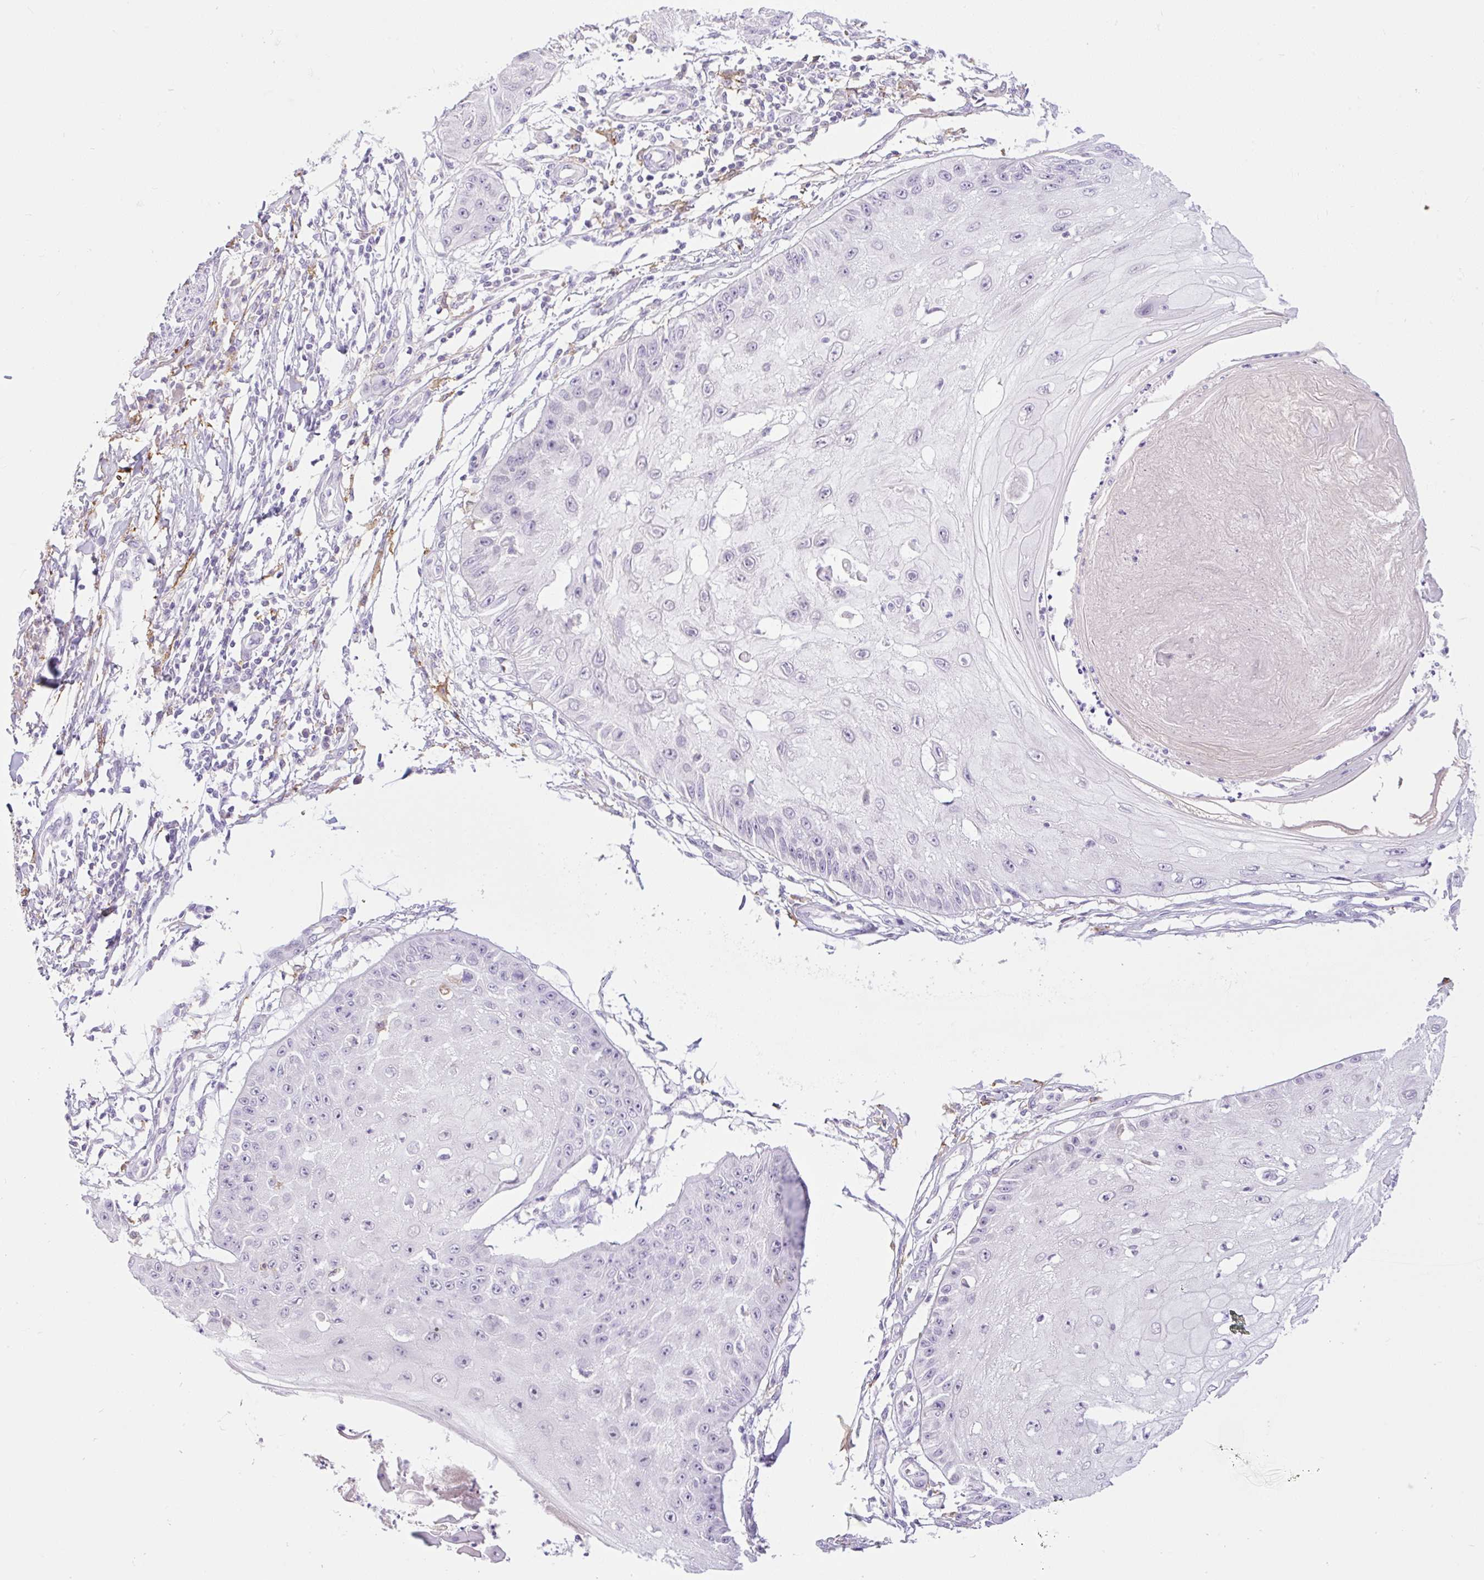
{"staining": {"intensity": "negative", "quantity": "none", "location": "none"}, "tissue": "skin cancer", "cell_type": "Tumor cells", "image_type": "cancer", "snomed": [{"axis": "morphology", "description": "Squamous cell carcinoma, NOS"}, {"axis": "topography", "description": "Skin"}], "caption": "Skin cancer was stained to show a protein in brown. There is no significant staining in tumor cells.", "gene": "SIGLEC1", "patient": {"sex": "male", "age": 70}}